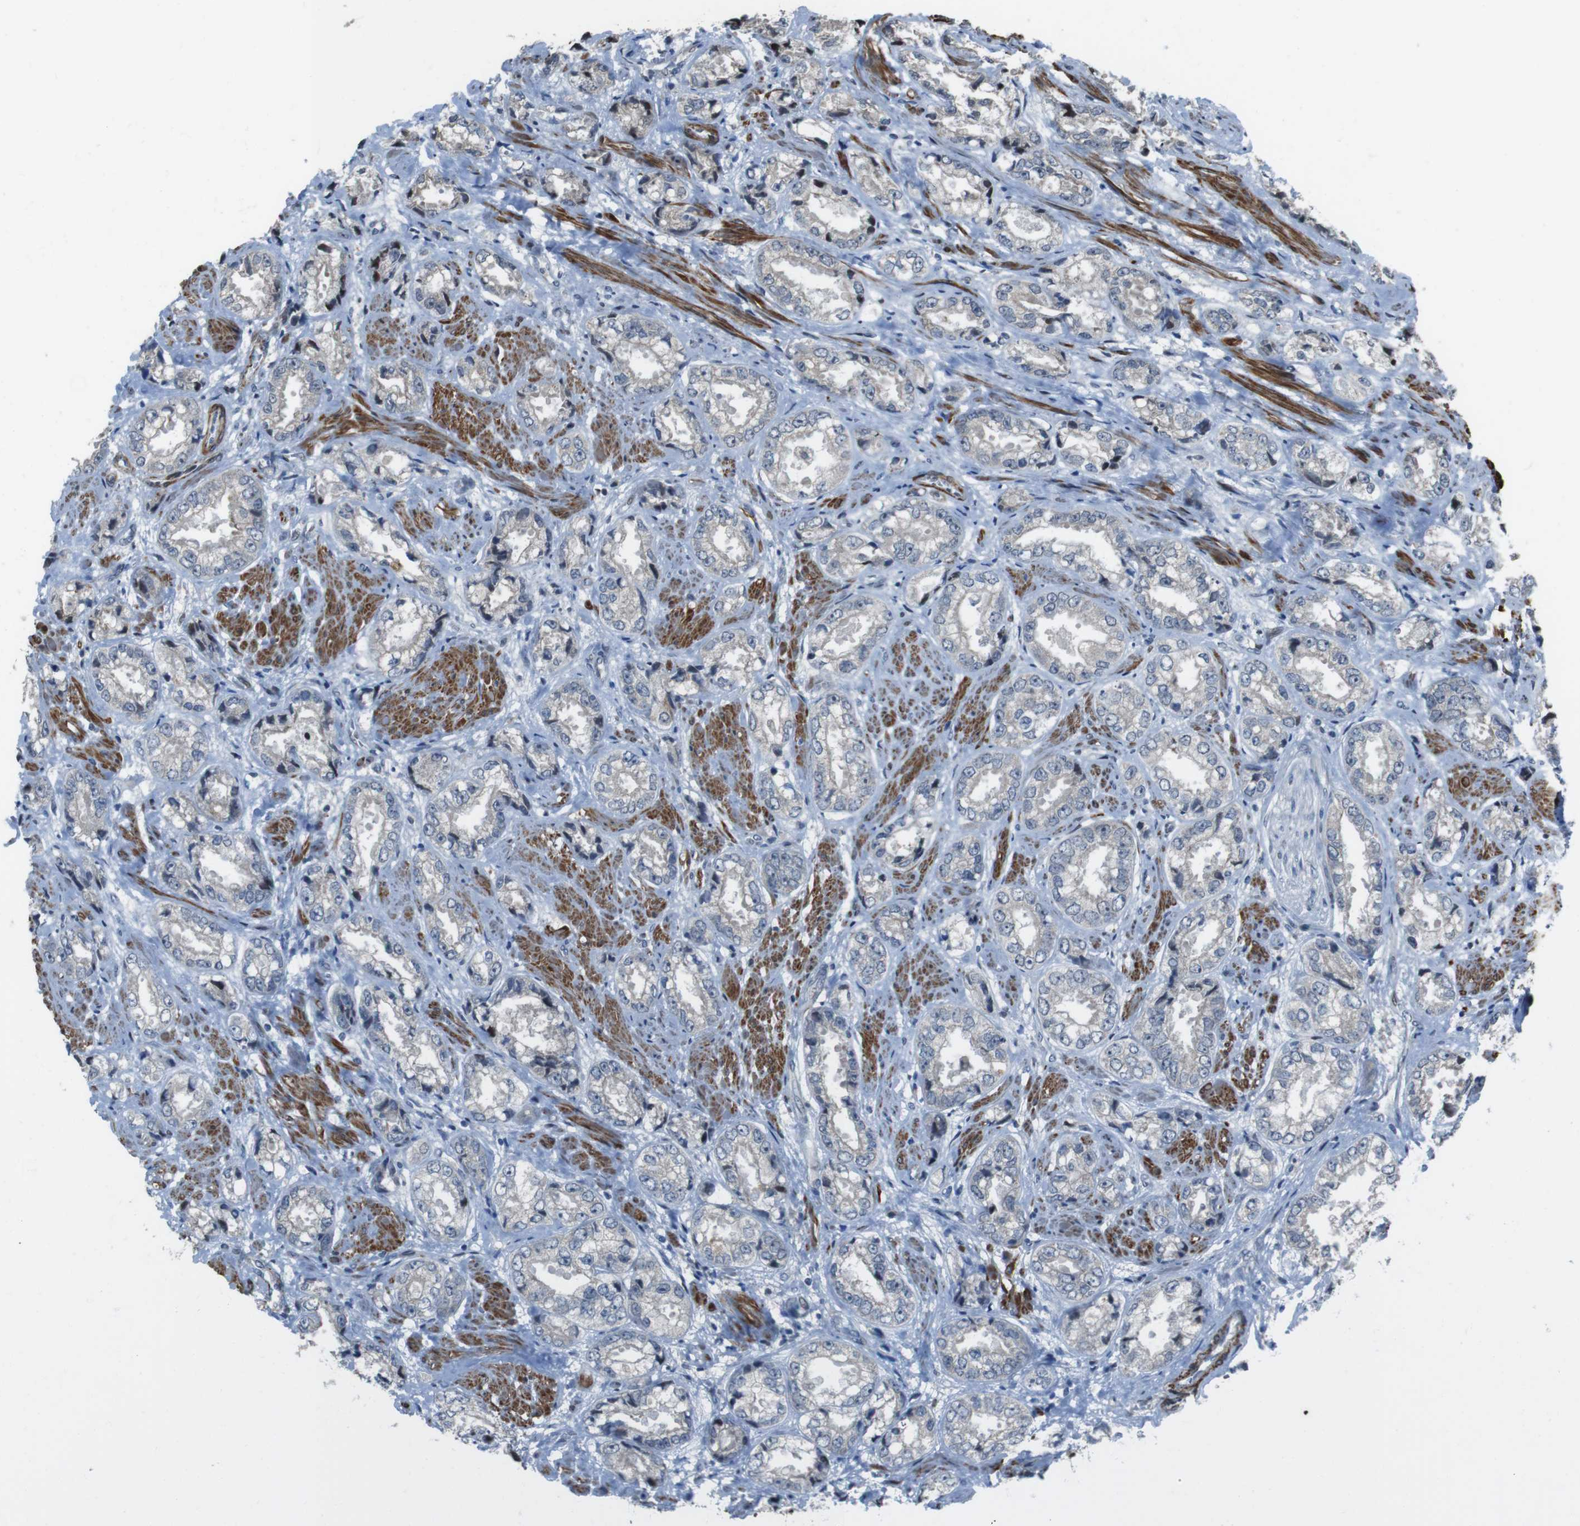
{"staining": {"intensity": "negative", "quantity": "none", "location": "none"}, "tissue": "prostate cancer", "cell_type": "Tumor cells", "image_type": "cancer", "snomed": [{"axis": "morphology", "description": "Adenocarcinoma, High grade"}, {"axis": "topography", "description": "Prostate"}], "caption": "This is an IHC micrograph of prostate cancer. There is no expression in tumor cells.", "gene": "PBRM1", "patient": {"sex": "male", "age": 61}}